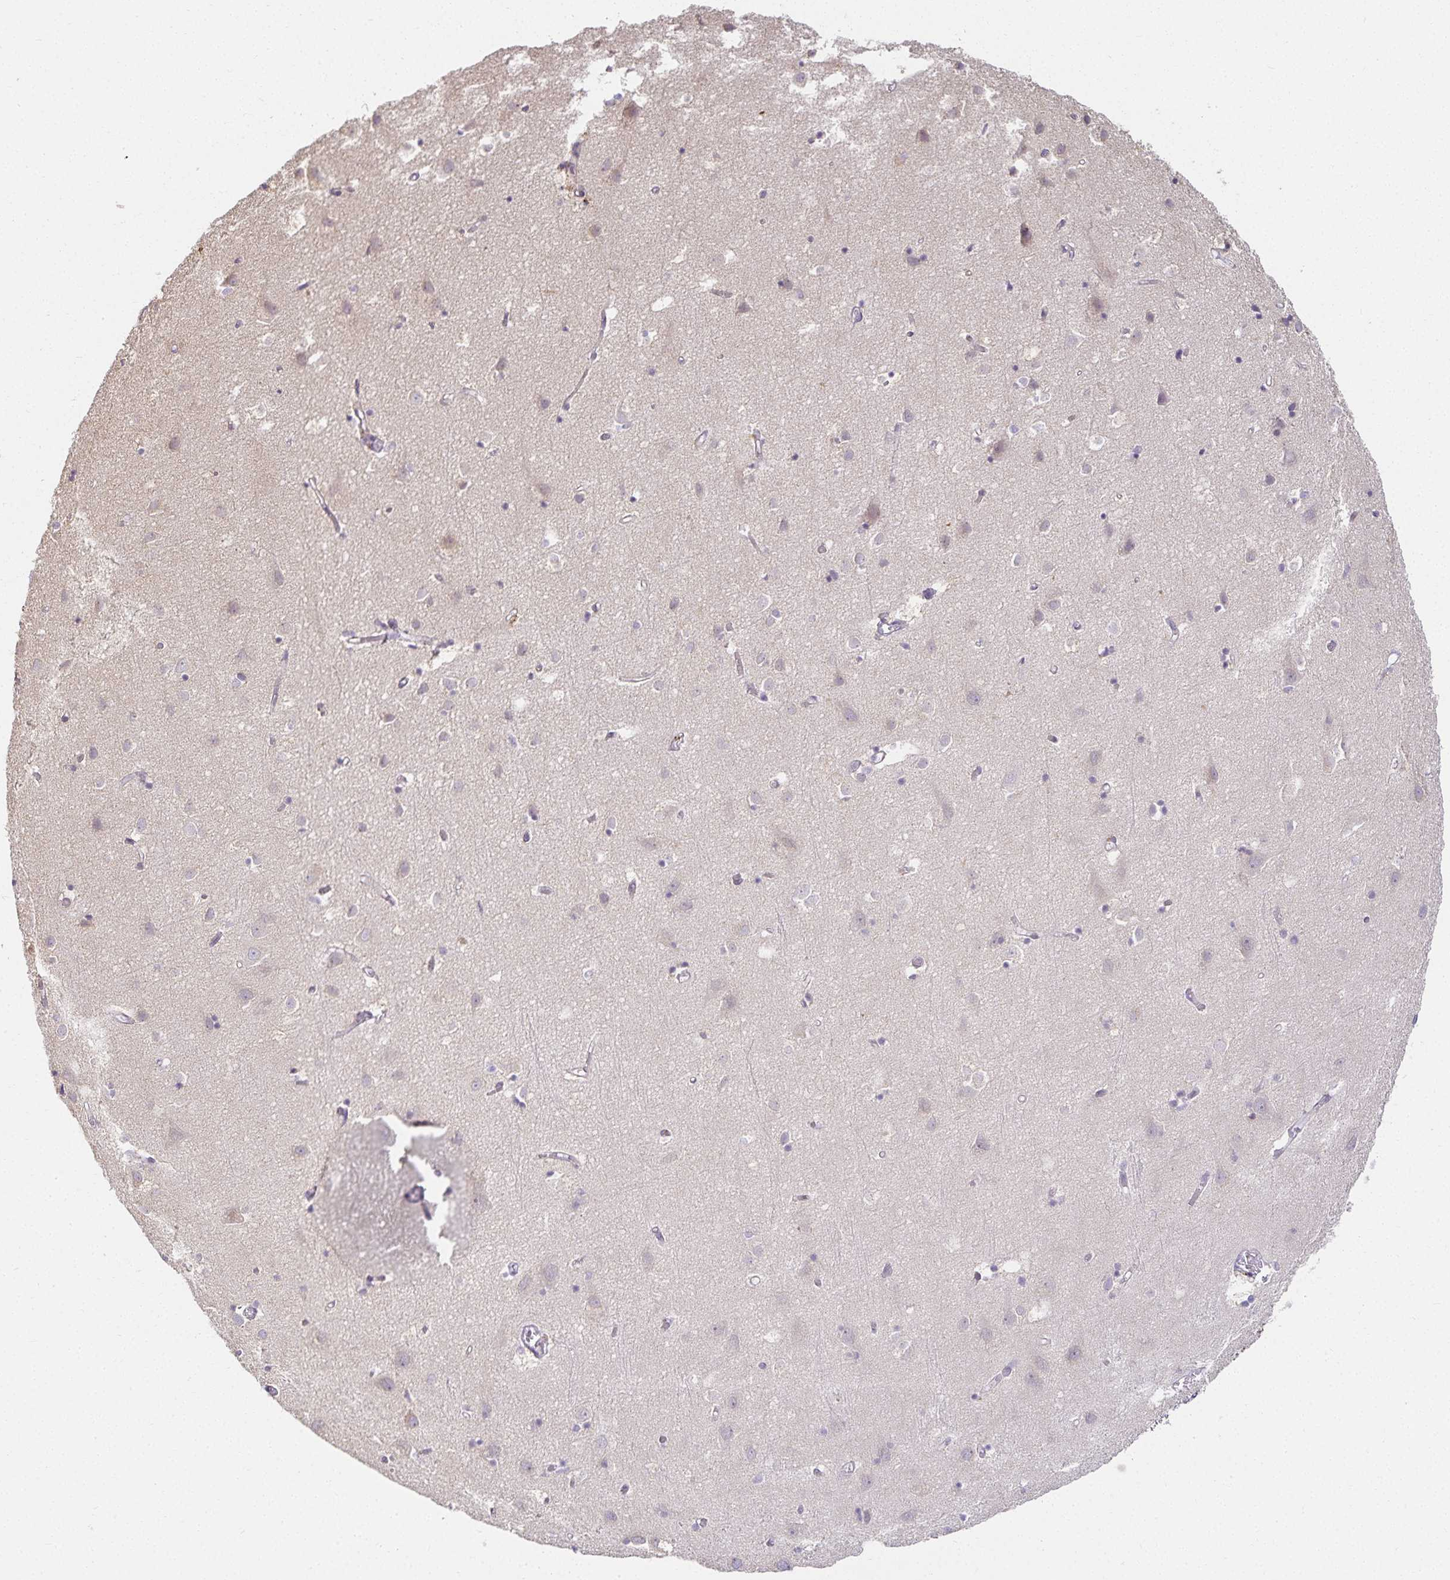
{"staining": {"intensity": "negative", "quantity": "none", "location": "none"}, "tissue": "cerebral cortex", "cell_type": "Endothelial cells", "image_type": "normal", "snomed": [{"axis": "morphology", "description": "Normal tissue, NOS"}, {"axis": "topography", "description": "Cerebral cortex"}], "caption": "DAB immunohistochemical staining of benign cerebral cortex demonstrates no significant positivity in endothelial cells. Nuclei are stained in blue.", "gene": "GP2", "patient": {"sex": "male", "age": 70}}